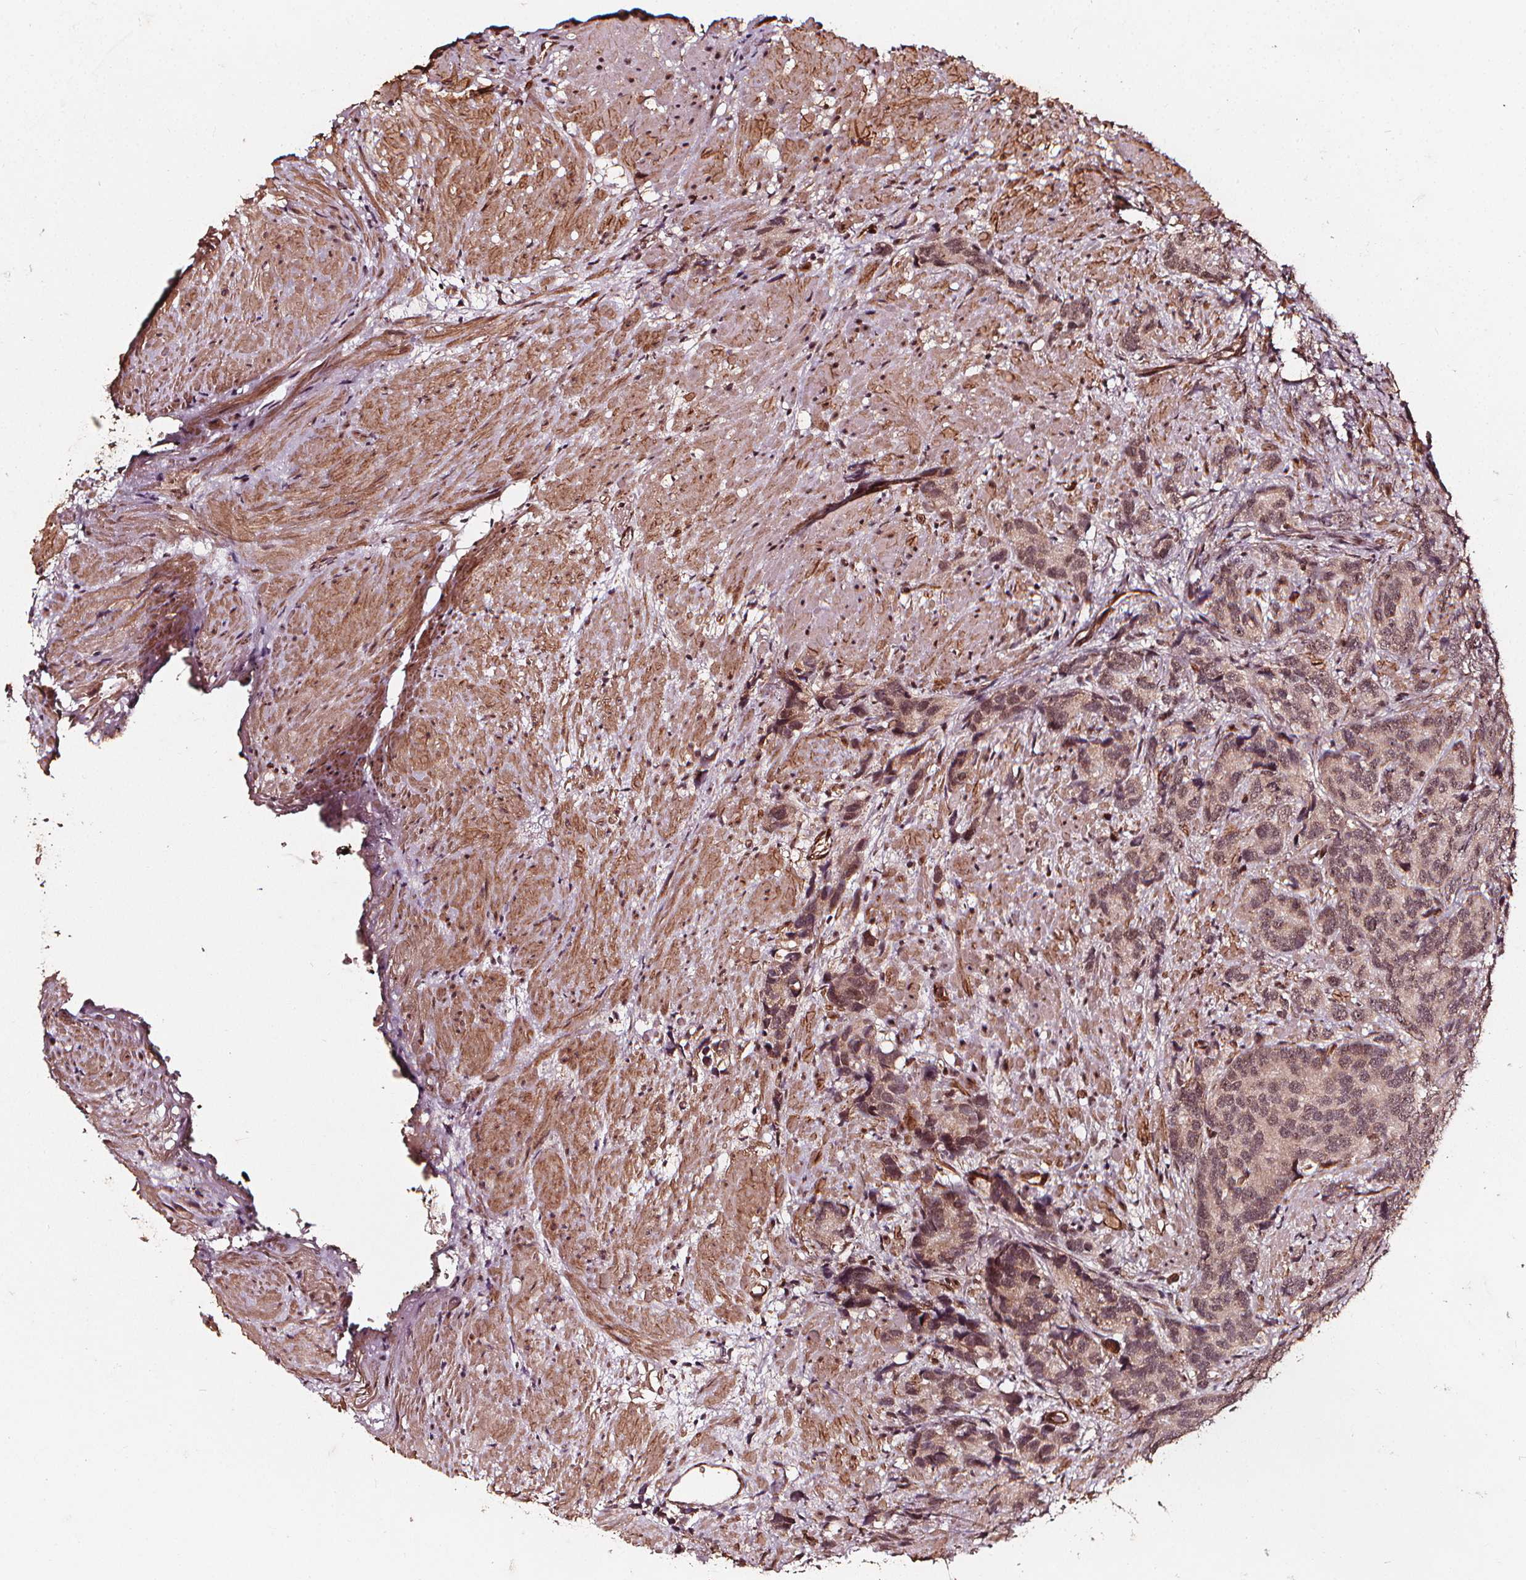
{"staining": {"intensity": "weak", "quantity": "25%-75%", "location": "nuclear"}, "tissue": "prostate cancer", "cell_type": "Tumor cells", "image_type": "cancer", "snomed": [{"axis": "morphology", "description": "Adenocarcinoma, High grade"}, {"axis": "topography", "description": "Prostate"}], "caption": "High-magnification brightfield microscopy of prostate cancer (adenocarcinoma (high-grade)) stained with DAB (brown) and counterstained with hematoxylin (blue). tumor cells exhibit weak nuclear staining is appreciated in approximately25%-75% of cells. (DAB IHC, brown staining for protein, blue staining for nuclei).", "gene": "EXOSC9", "patient": {"sex": "male", "age": 90}}